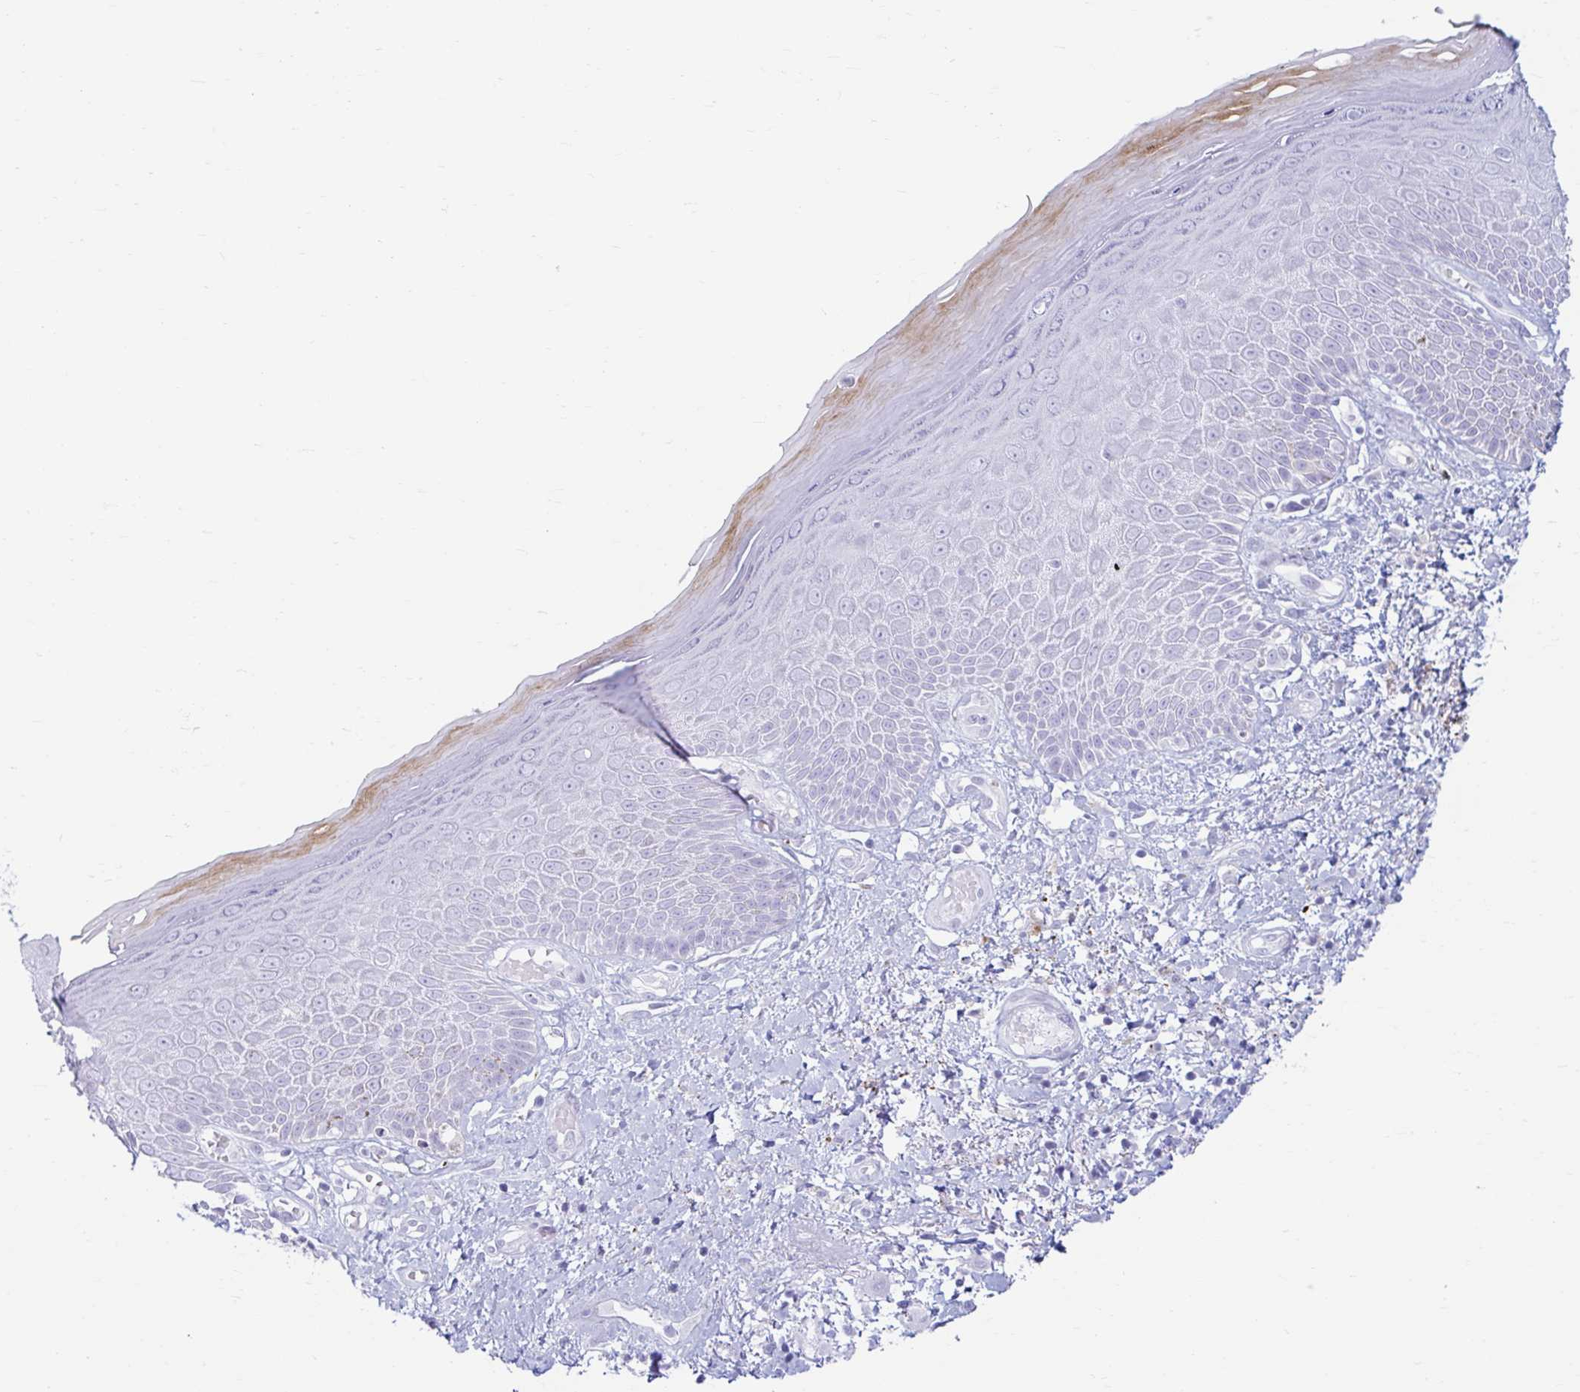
{"staining": {"intensity": "weak", "quantity": "<25%", "location": "cytoplasmic/membranous"}, "tissue": "skin", "cell_type": "Epidermal cells", "image_type": "normal", "snomed": [{"axis": "morphology", "description": "Normal tissue, NOS"}, {"axis": "topography", "description": "Anal"}, {"axis": "topography", "description": "Peripheral nerve tissue"}], "caption": "Benign skin was stained to show a protein in brown. There is no significant expression in epidermal cells. (DAB immunohistochemistry, high magnification).", "gene": "ERICH6", "patient": {"sex": "male", "age": 78}}